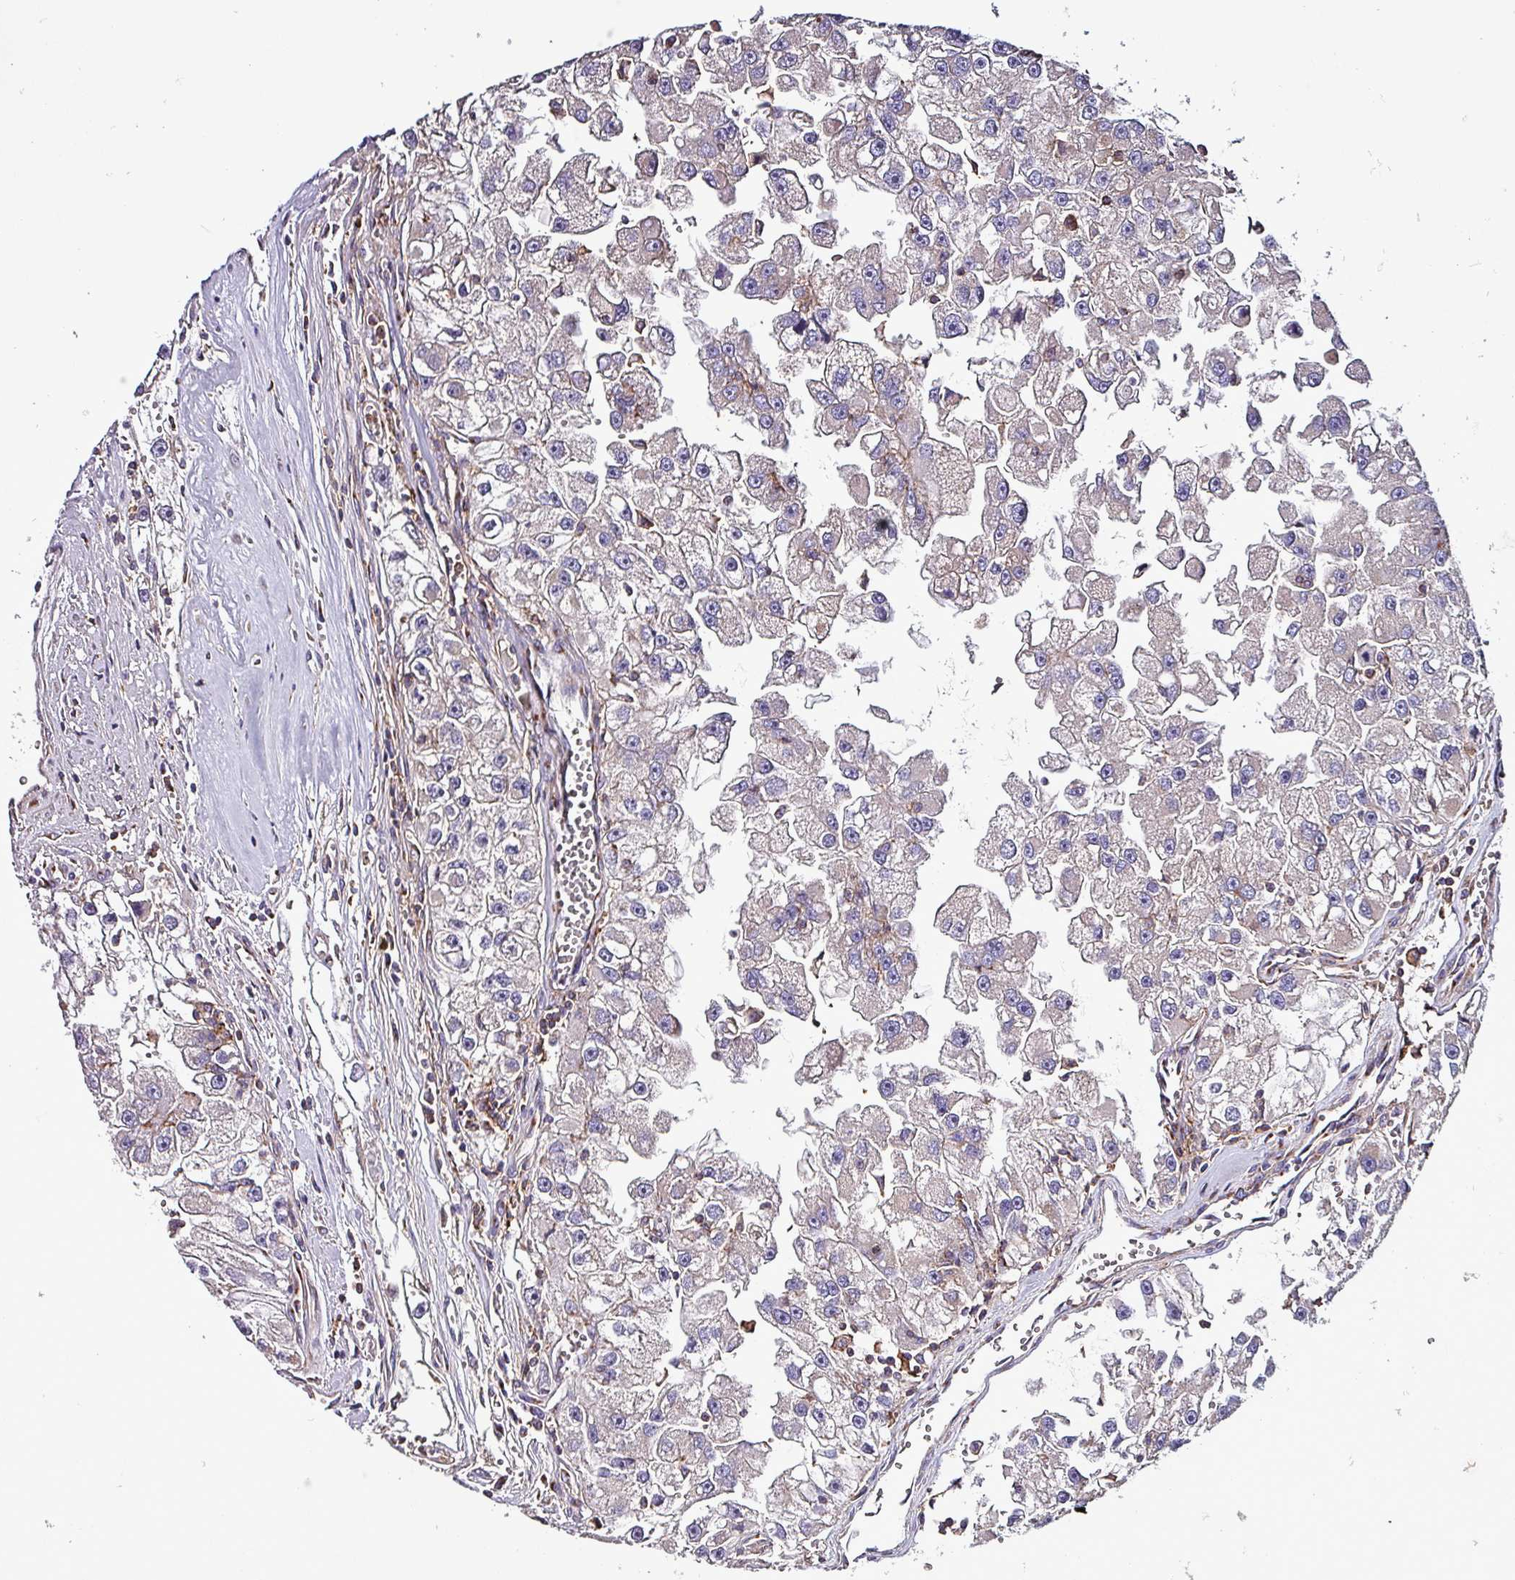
{"staining": {"intensity": "negative", "quantity": "none", "location": "none"}, "tissue": "renal cancer", "cell_type": "Tumor cells", "image_type": "cancer", "snomed": [{"axis": "morphology", "description": "Adenocarcinoma, NOS"}, {"axis": "topography", "description": "Kidney"}], "caption": "The image demonstrates no significant staining in tumor cells of adenocarcinoma (renal). The staining is performed using DAB (3,3'-diaminobenzidine) brown chromogen with nuclei counter-stained in using hematoxylin.", "gene": "VAMP4", "patient": {"sex": "male", "age": 63}}